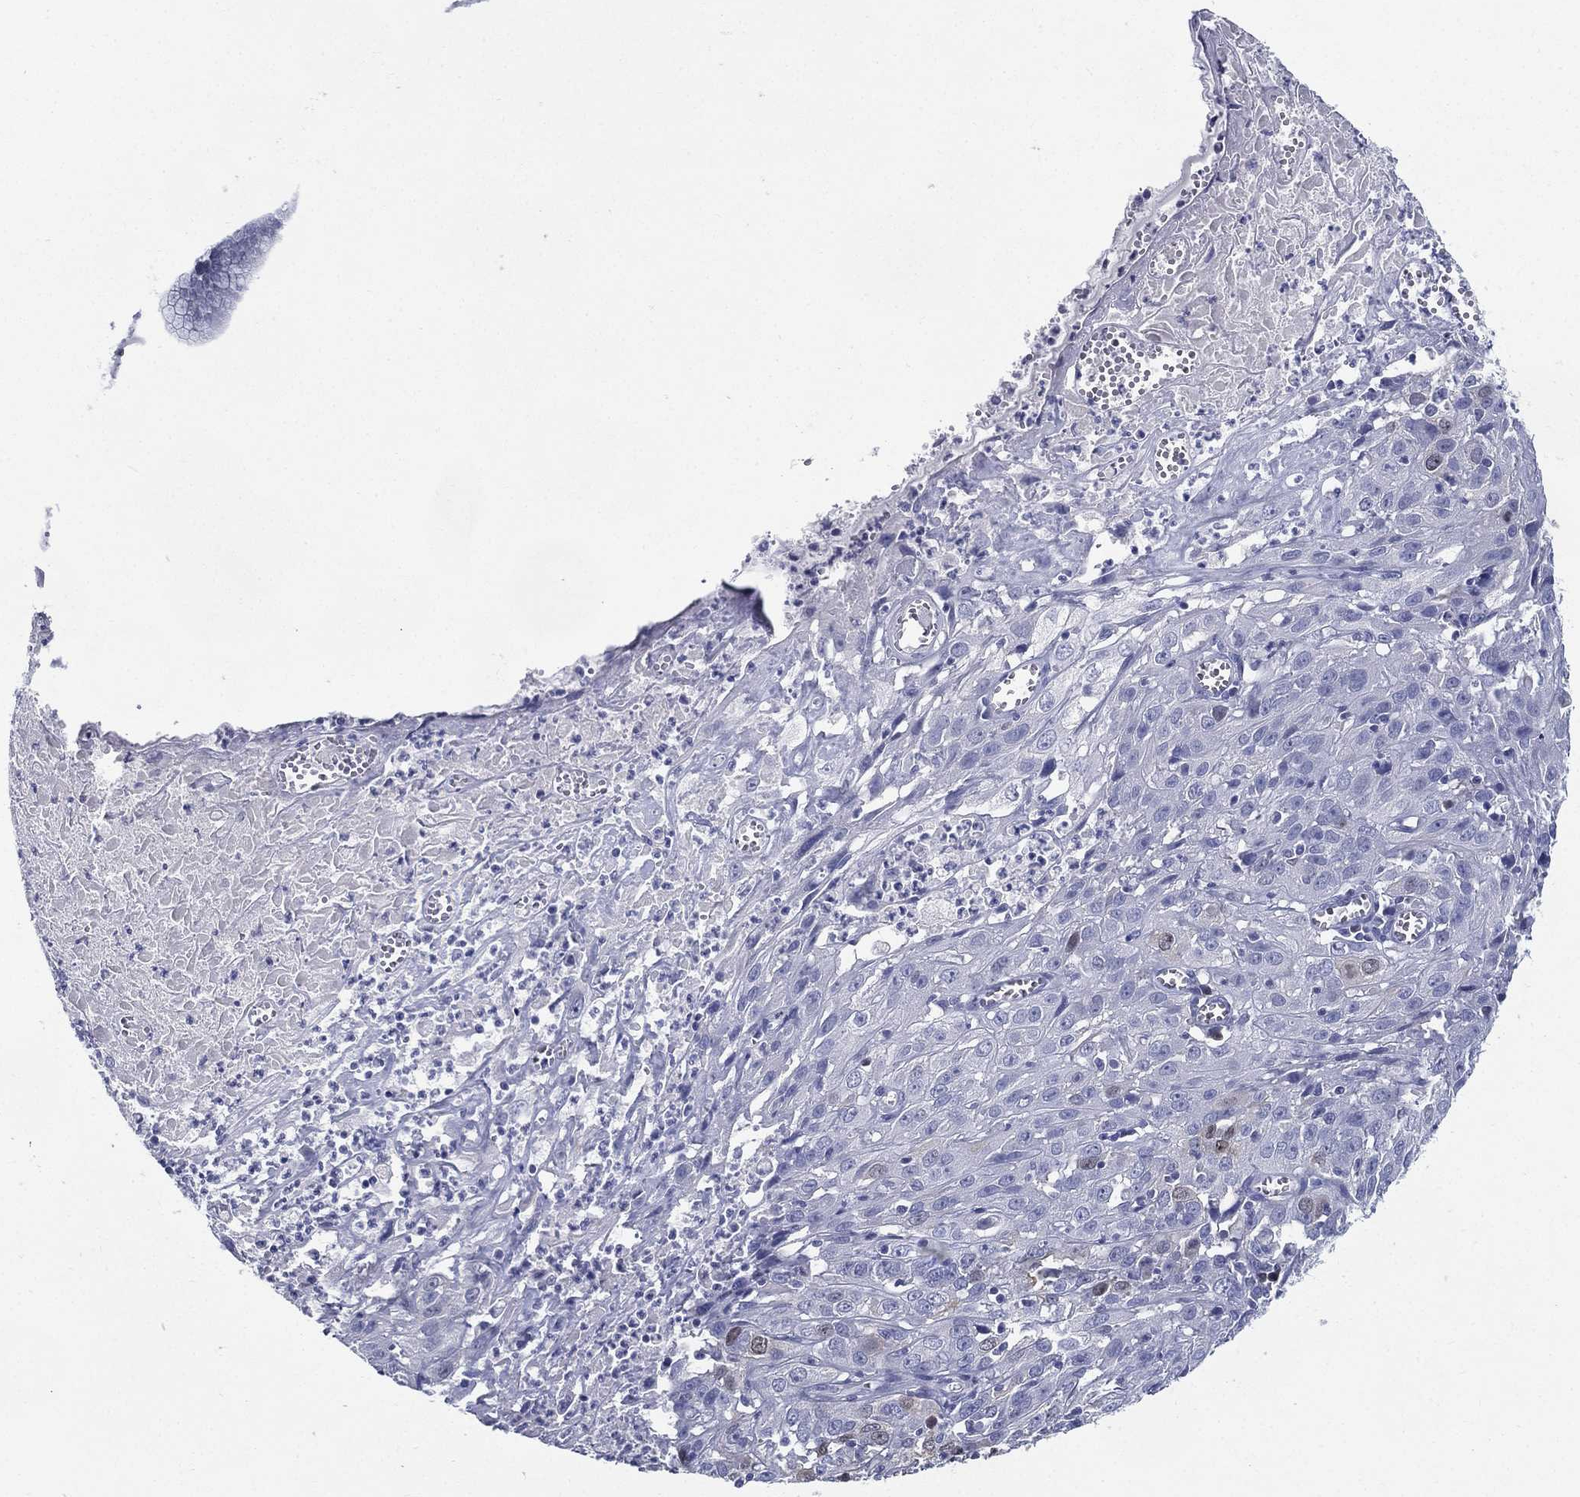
{"staining": {"intensity": "negative", "quantity": "none", "location": "none"}, "tissue": "cervical cancer", "cell_type": "Tumor cells", "image_type": "cancer", "snomed": [{"axis": "morphology", "description": "Squamous cell carcinoma, NOS"}, {"axis": "topography", "description": "Cervix"}], "caption": "The micrograph reveals no staining of tumor cells in squamous cell carcinoma (cervical).", "gene": "KIF2C", "patient": {"sex": "female", "age": 32}}